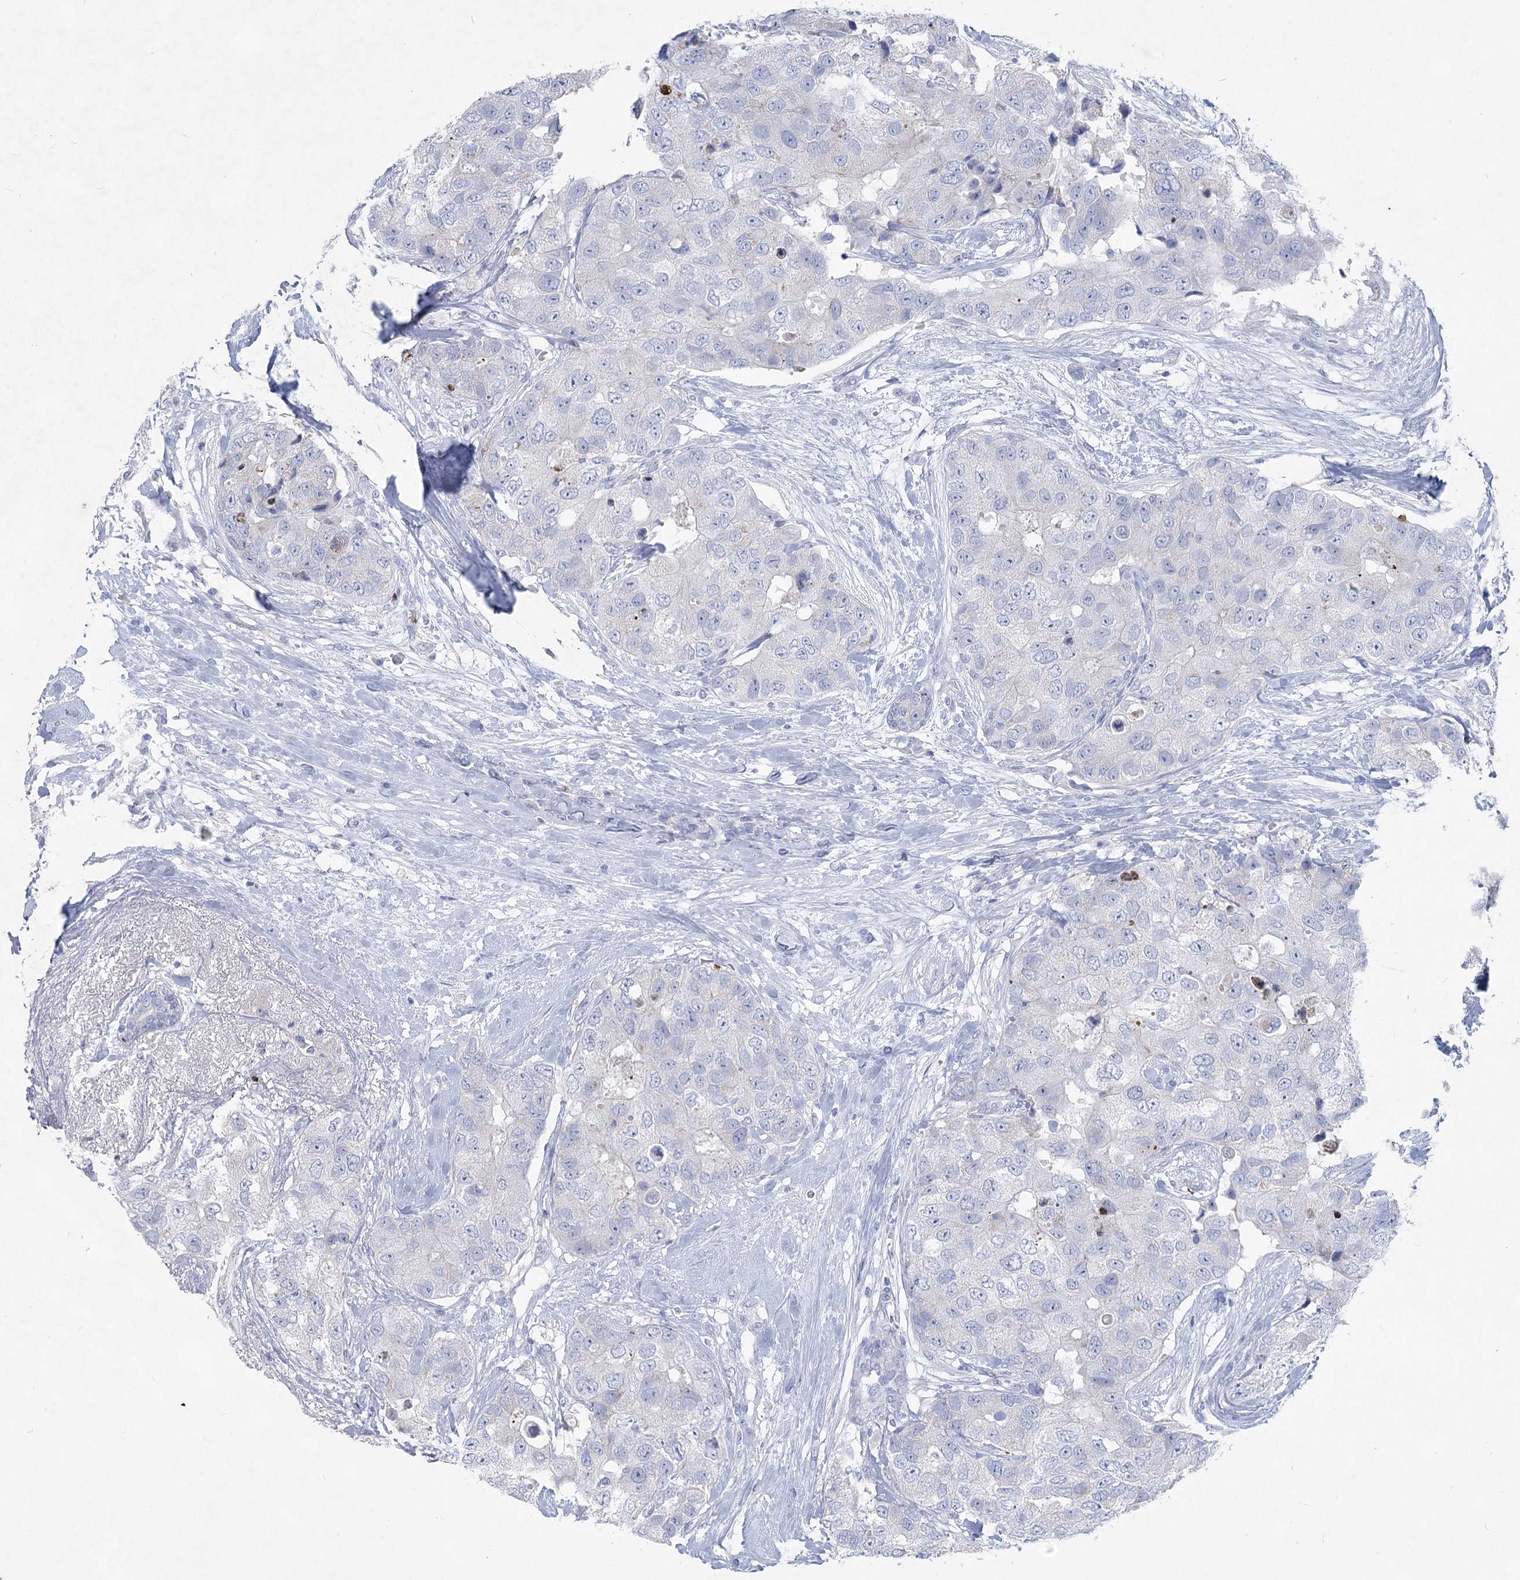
{"staining": {"intensity": "negative", "quantity": "none", "location": "none"}, "tissue": "breast cancer", "cell_type": "Tumor cells", "image_type": "cancer", "snomed": [{"axis": "morphology", "description": "Duct carcinoma"}, {"axis": "topography", "description": "Breast"}], "caption": "Tumor cells are negative for brown protein staining in invasive ductal carcinoma (breast). Brightfield microscopy of immunohistochemistry (IHC) stained with DAB (3,3'-diaminobenzidine) (brown) and hematoxylin (blue), captured at high magnification.", "gene": "WDR74", "patient": {"sex": "female", "age": 62}}